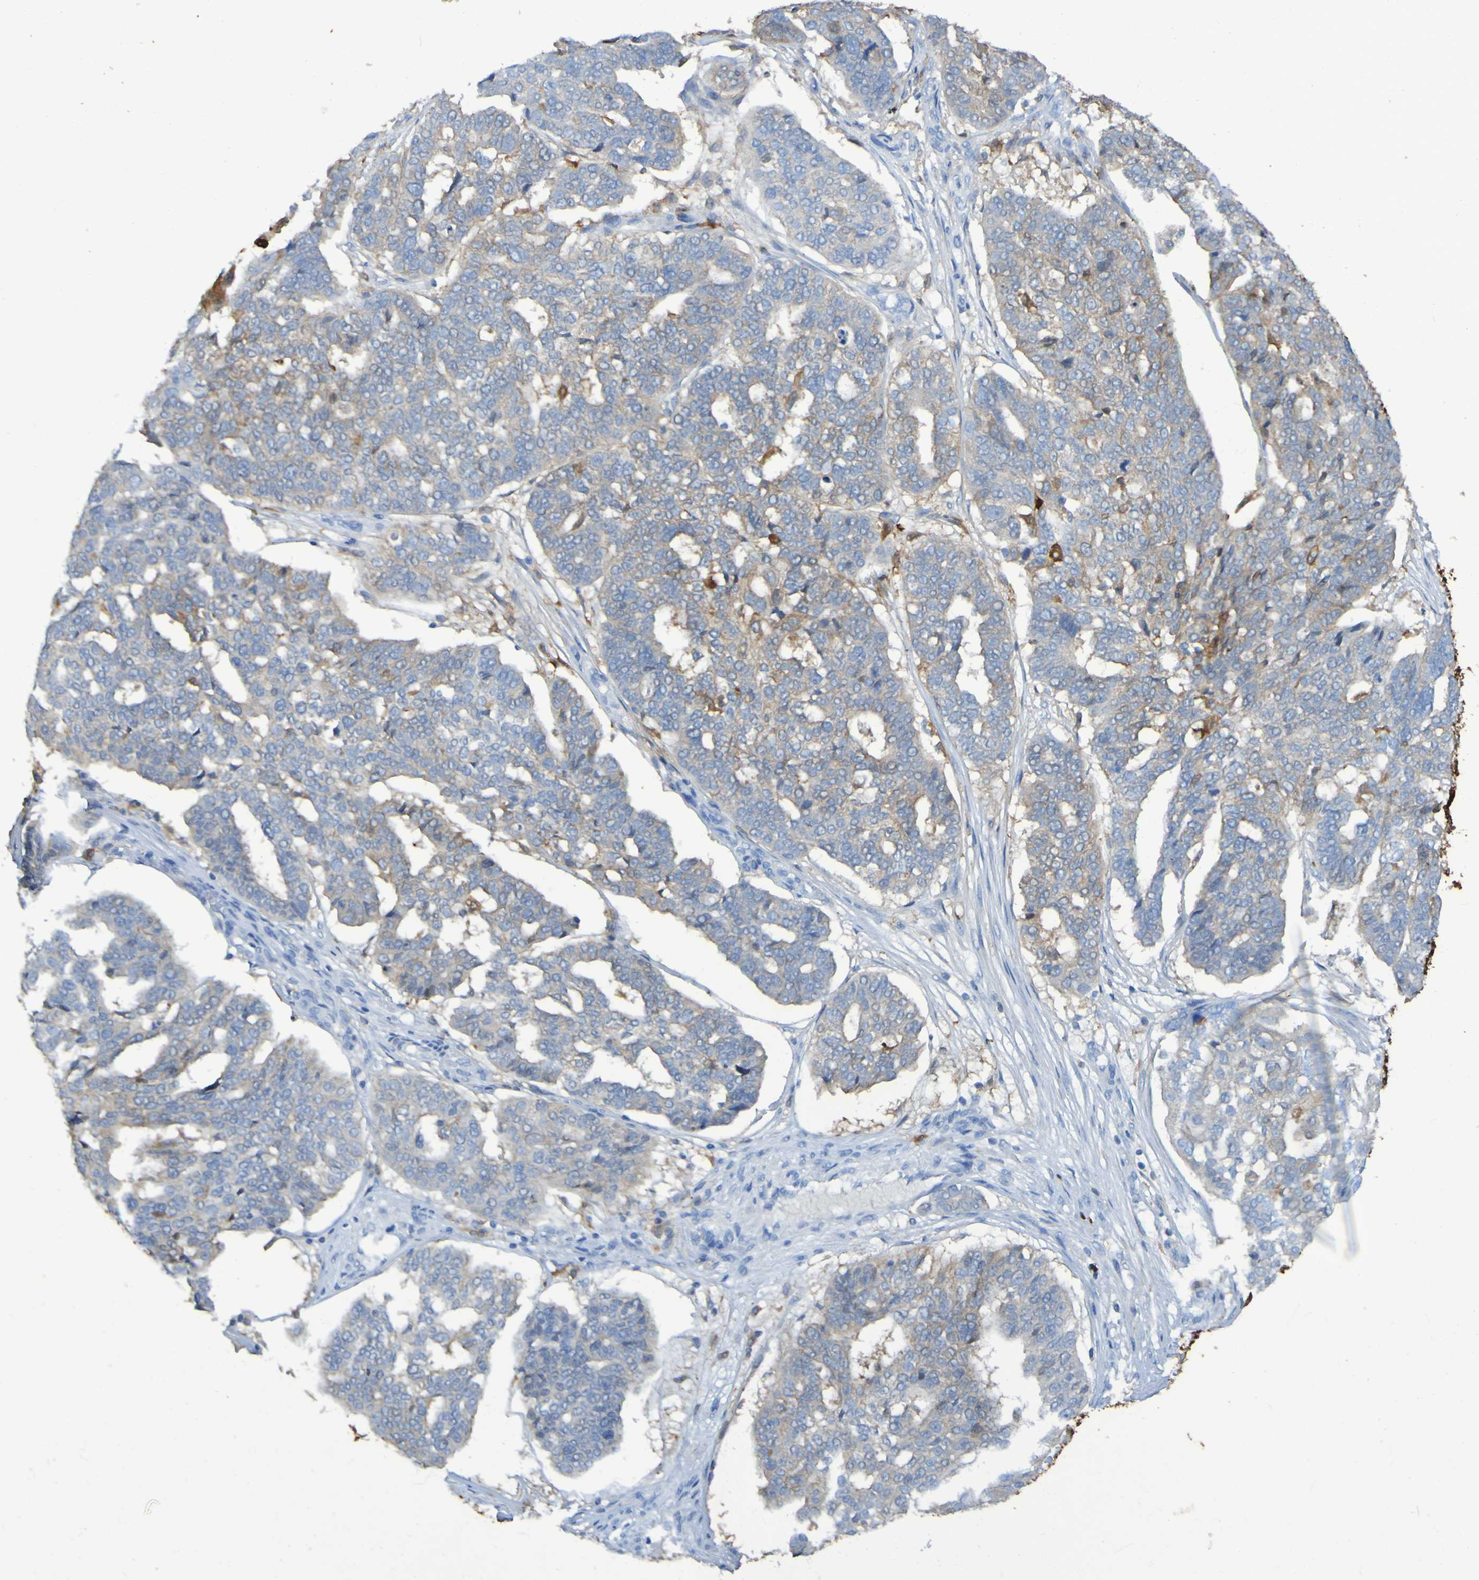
{"staining": {"intensity": "weak", "quantity": "25%-75%", "location": "cytoplasmic/membranous"}, "tissue": "ovarian cancer", "cell_type": "Tumor cells", "image_type": "cancer", "snomed": [{"axis": "morphology", "description": "Cystadenocarcinoma, serous, NOS"}, {"axis": "topography", "description": "Ovary"}], "caption": "IHC image of human ovarian serous cystadenocarcinoma stained for a protein (brown), which reveals low levels of weak cytoplasmic/membranous staining in approximately 25%-75% of tumor cells.", "gene": "MPPE1", "patient": {"sex": "female", "age": 59}}